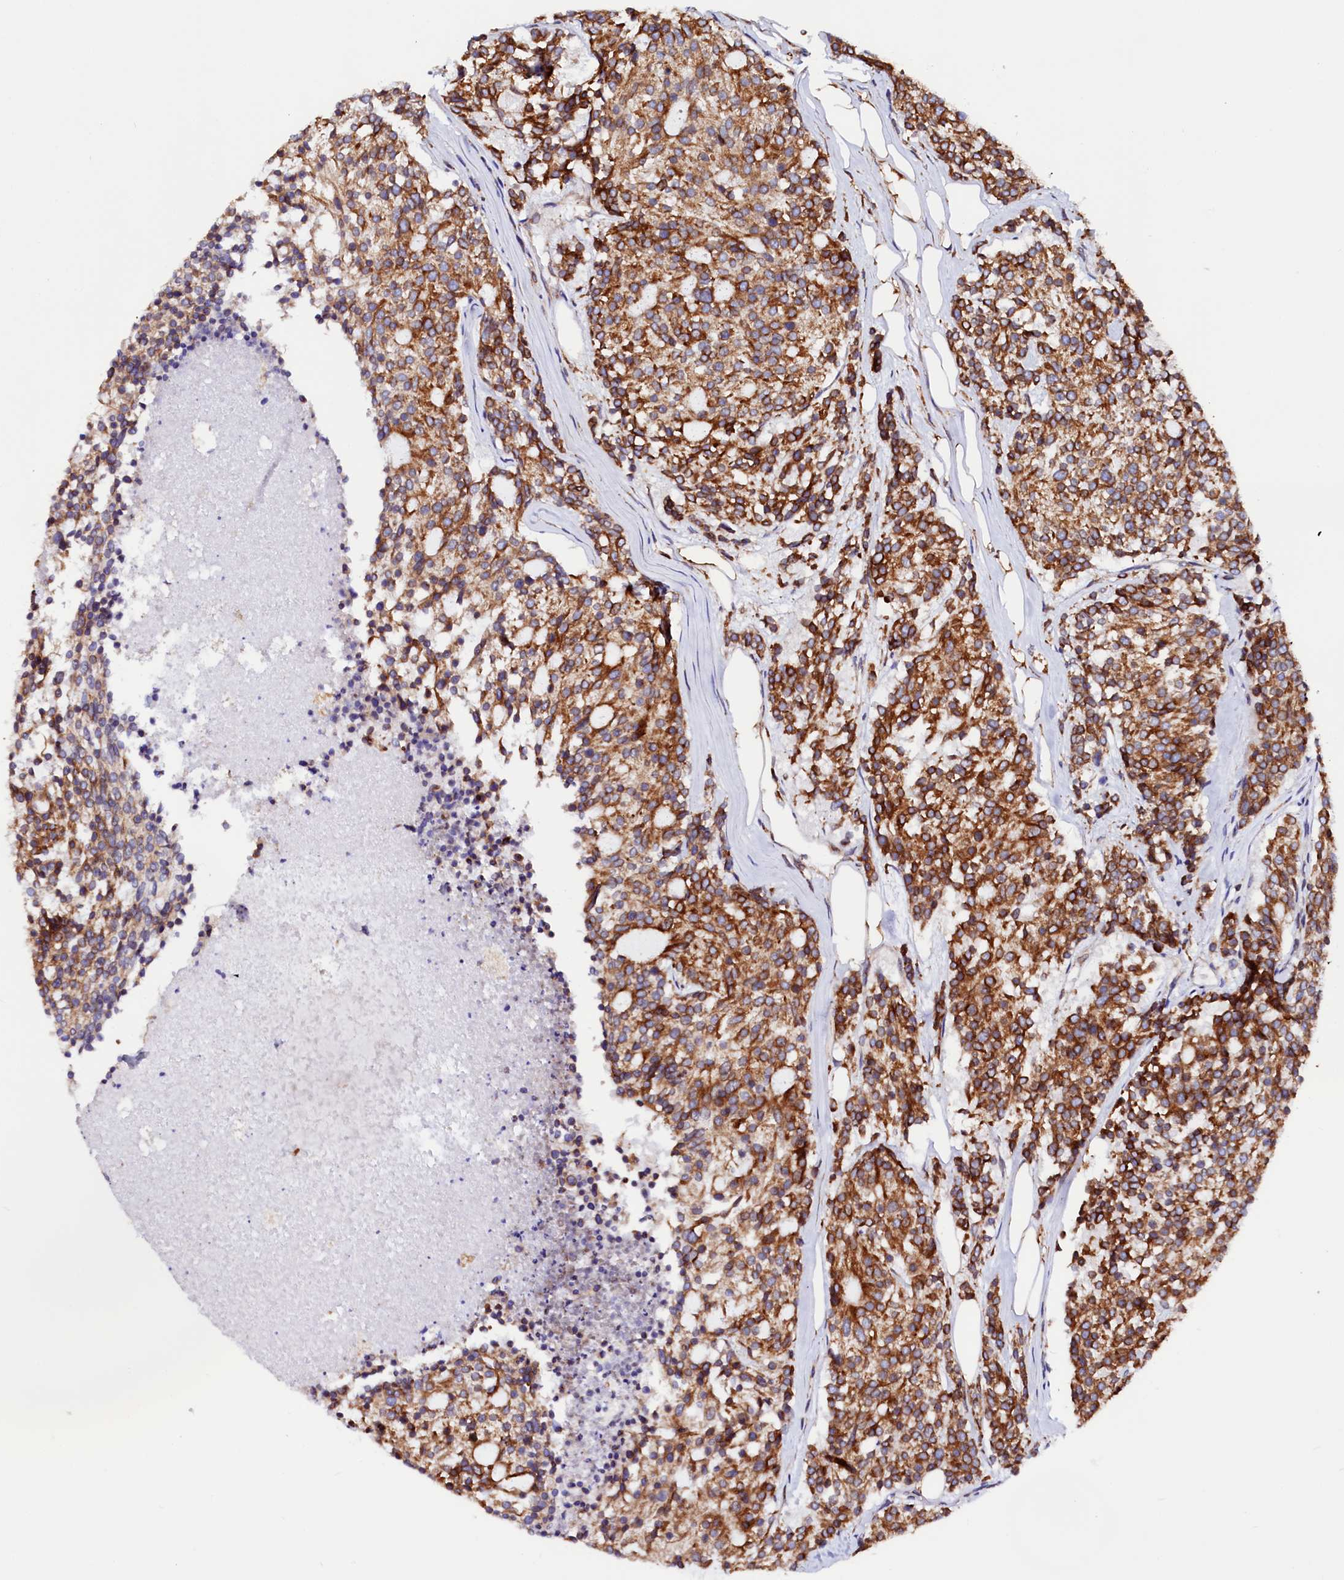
{"staining": {"intensity": "strong", "quantity": ">75%", "location": "cytoplasmic/membranous"}, "tissue": "carcinoid", "cell_type": "Tumor cells", "image_type": "cancer", "snomed": [{"axis": "morphology", "description": "Carcinoid, malignant, NOS"}, {"axis": "topography", "description": "Pancreas"}], "caption": "Carcinoid stained for a protein shows strong cytoplasmic/membranous positivity in tumor cells.", "gene": "DERL1", "patient": {"sex": "female", "age": 54}}